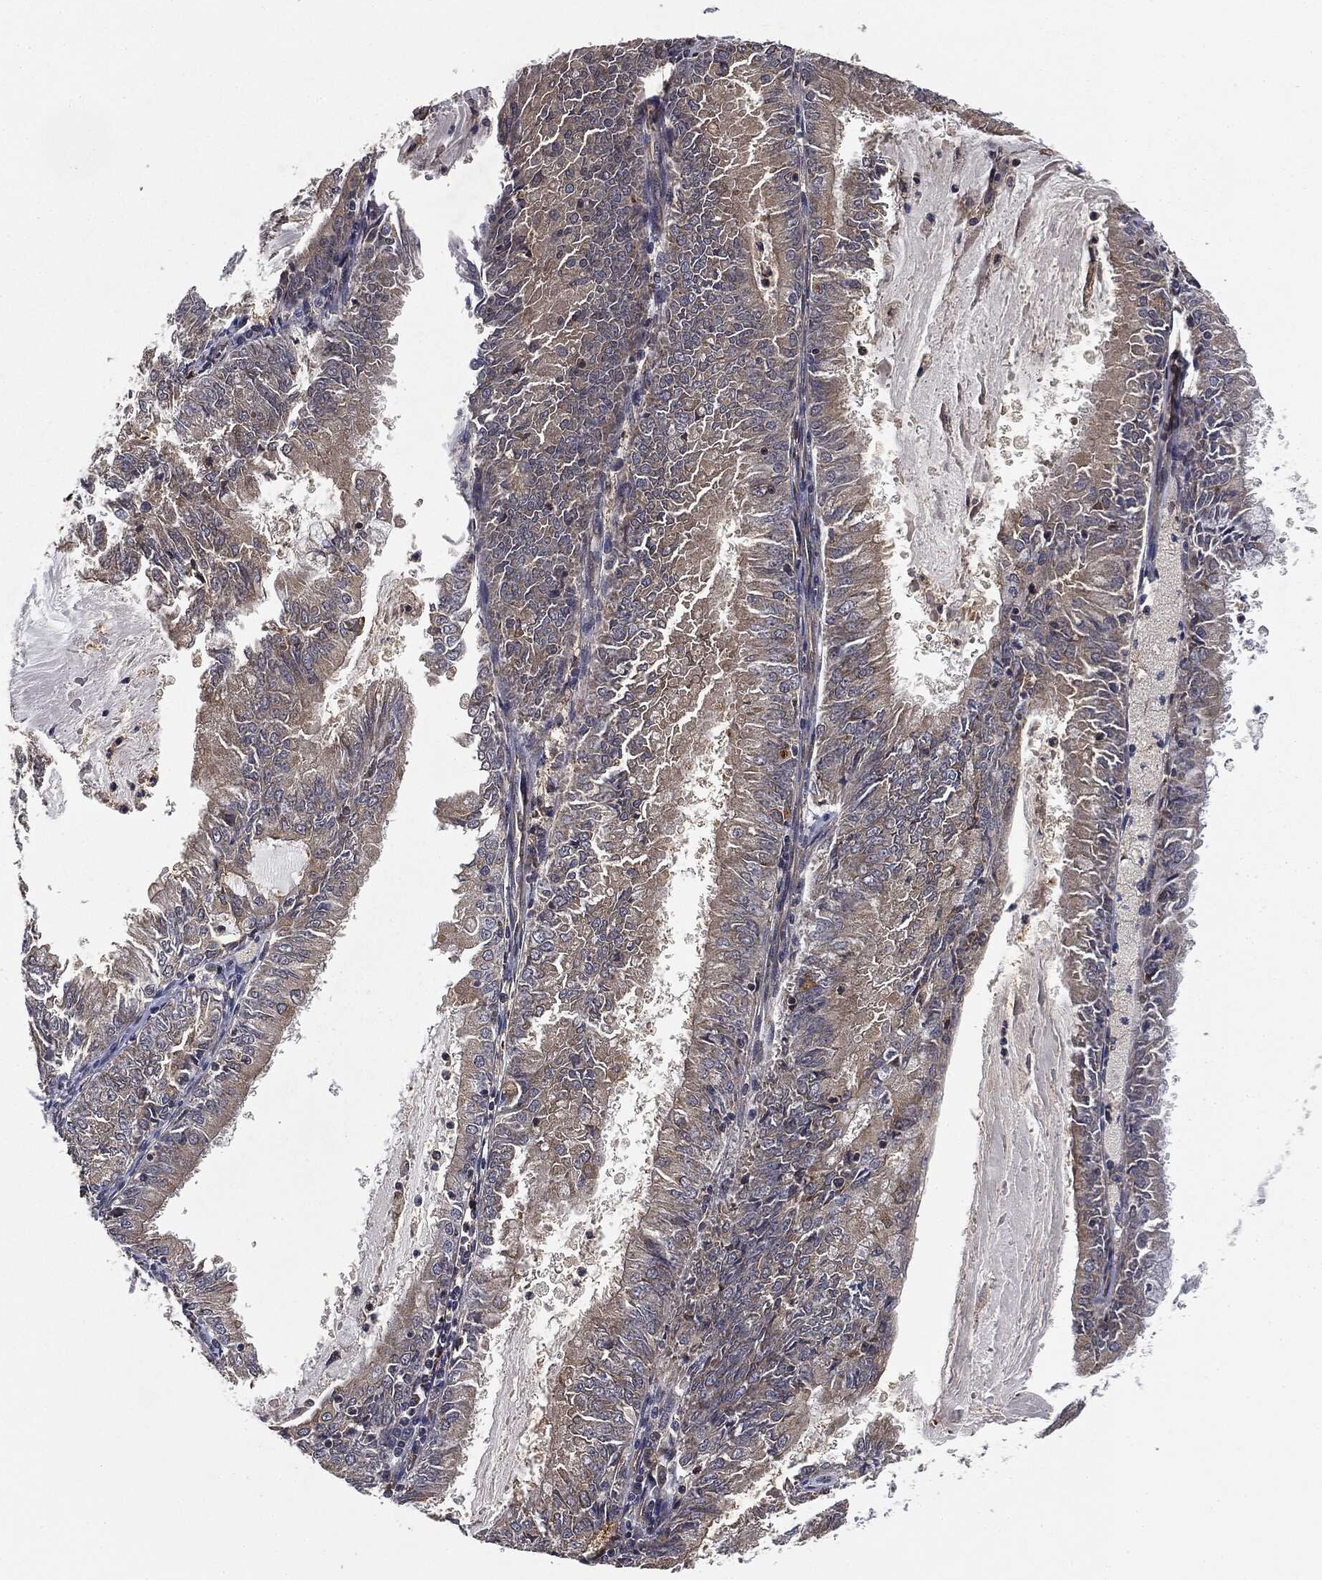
{"staining": {"intensity": "weak", "quantity": "<25%", "location": "cytoplasmic/membranous"}, "tissue": "endometrial cancer", "cell_type": "Tumor cells", "image_type": "cancer", "snomed": [{"axis": "morphology", "description": "Adenocarcinoma, NOS"}, {"axis": "topography", "description": "Endometrium"}], "caption": "Protein analysis of adenocarcinoma (endometrial) demonstrates no significant staining in tumor cells.", "gene": "MIER2", "patient": {"sex": "female", "age": 57}}